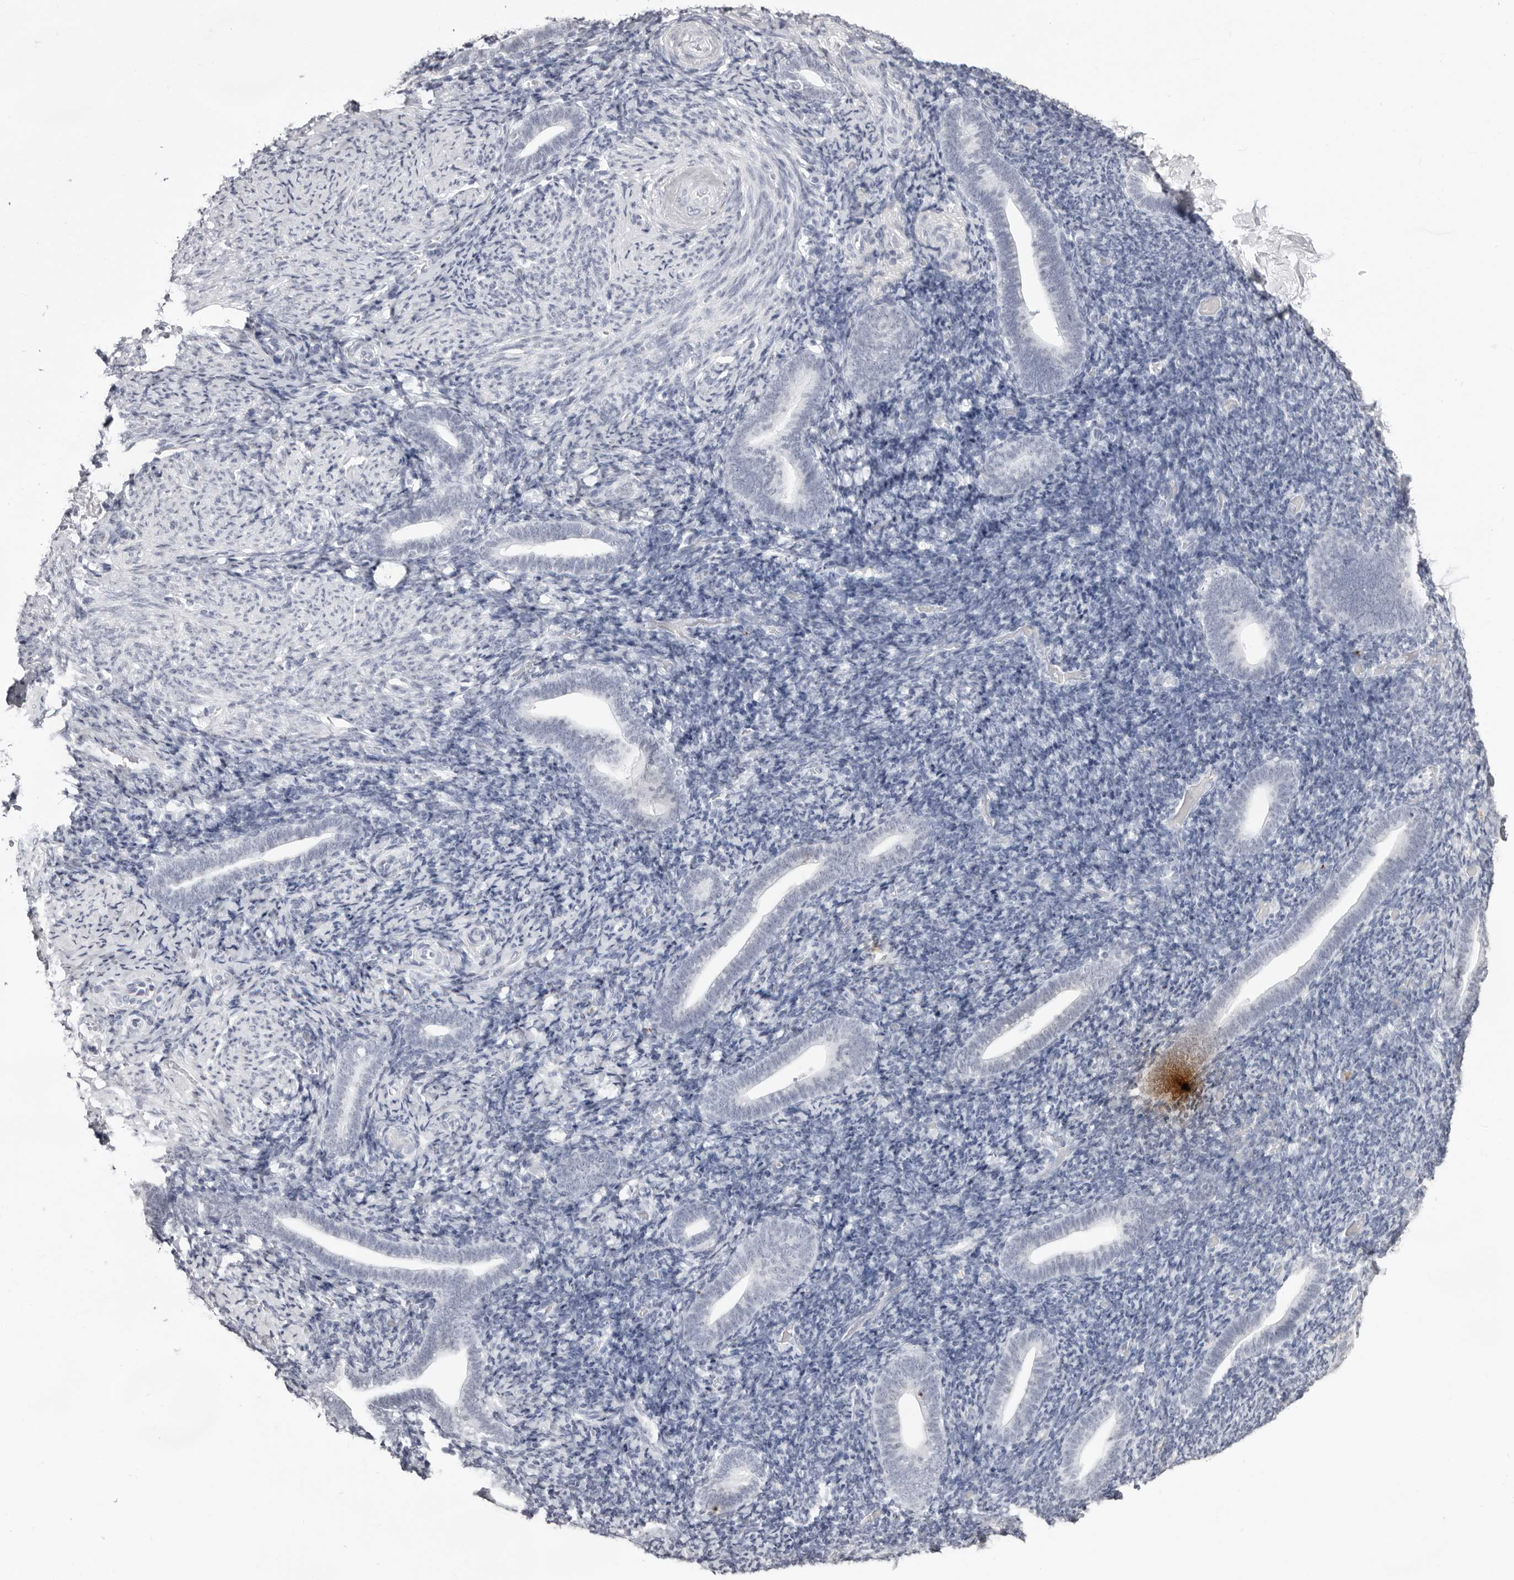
{"staining": {"intensity": "negative", "quantity": "none", "location": "none"}, "tissue": "endometrium", "cell_type": "Cells in endometrial stroma", "image_type": "normal", "snomed": [{"axis": "morphology", "description": "Normal tissue, NOS"}, {"axis": "topography", "description": "Endometrium"}], "caption": "Histopathology image shows no significant protein expression in cells in endometrial stroma of unremarkable endometrium. (DAB immunohistochemistry (IHC) with hematoxylin counter stain).", "gene": "CST5", "patient": {"sex": "female", "age": 51}}